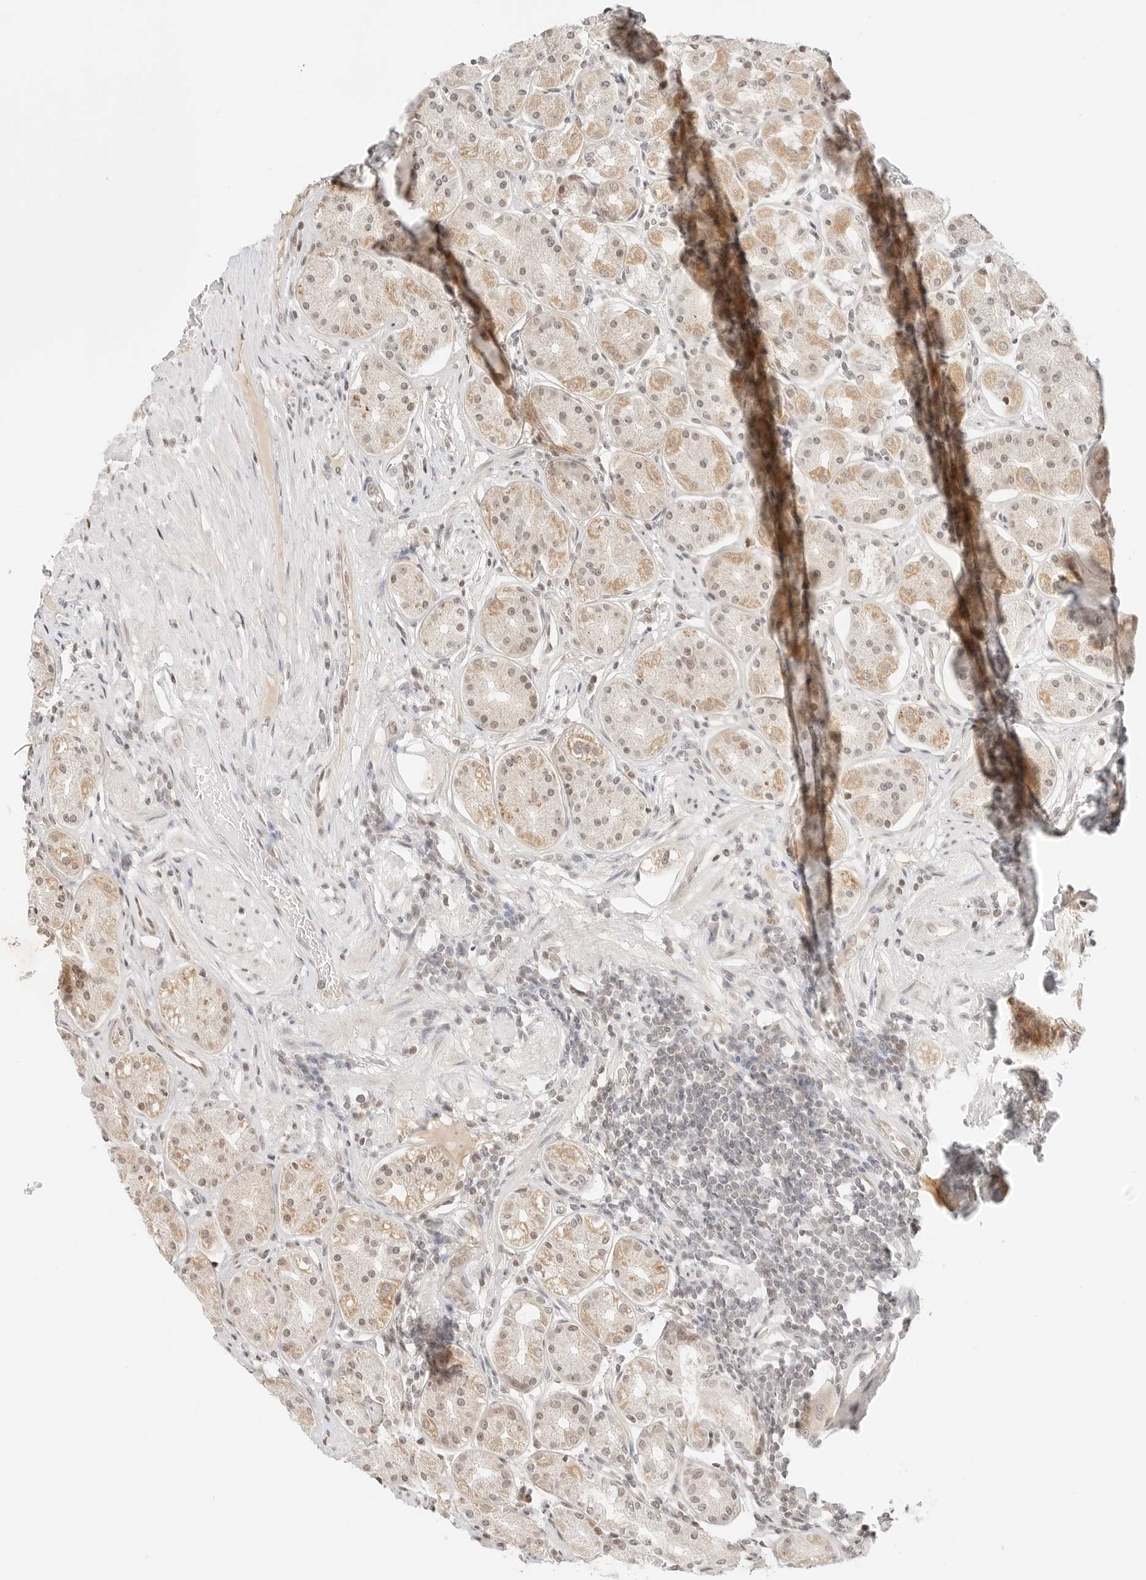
{"staining": {"intensity": "weak", "quantity": ">75%", "location": "cytoplasmic/membranous,nuclear"}, "tissue": "stomach", "cell_type": "Glandular cells", "image_type": "normal", "snomed": [{"axis": "morphology", "description": "Normal tissue, NOS"}, {"axis": "topography", "description": "Stomach"}, {"axis": "topography", "description": "Stomach, lower"}], "caption": "This is a micrograph of immunohistochemistry staining of benign stomach, which shows weak expression in the cytoplasmic/membranous,nuclear of glandular cells.", "gene": "RPS6KL1", "patient": {"sex": "female", "age": 56}}